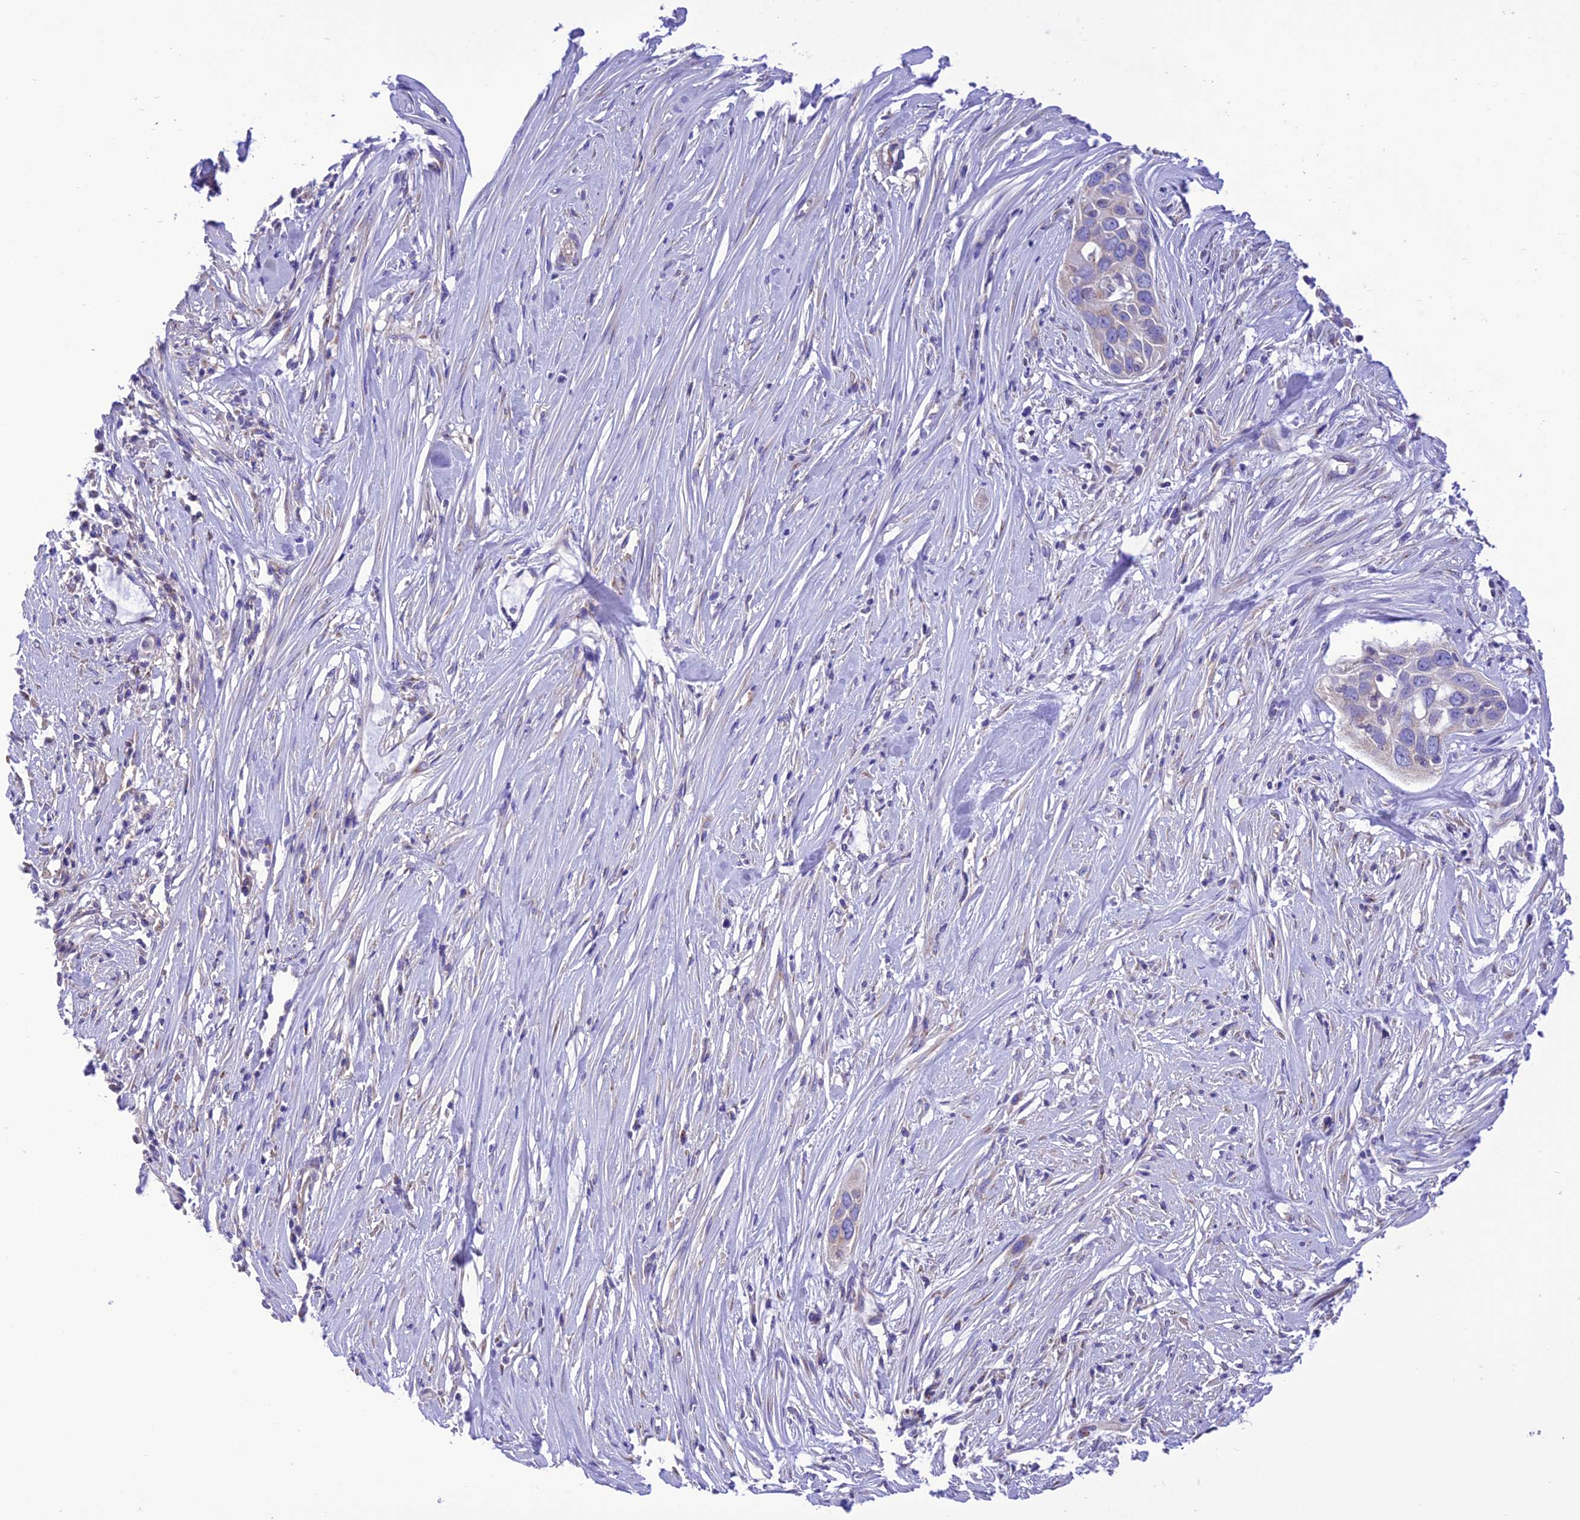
{"staining": {"intensity": "negative", "quantity": "none", "location": "none"}, "tissue": "pancreatic cancer", "cell_type": "Tumor cells", "image_type": "cancer", "snomed": [{"axis": "morphology", "description": "Adenocarcinoma, NOS"}, {"axis": "topography", "description": "Pancreas"}], "caption": "Pancreatic adenocarcinoma stained for a protein using immunohistochemistry demonstrates no expression tumor cells.", "gene": "MAP3K12", "patient": {"sex": "female", "age": 60}}